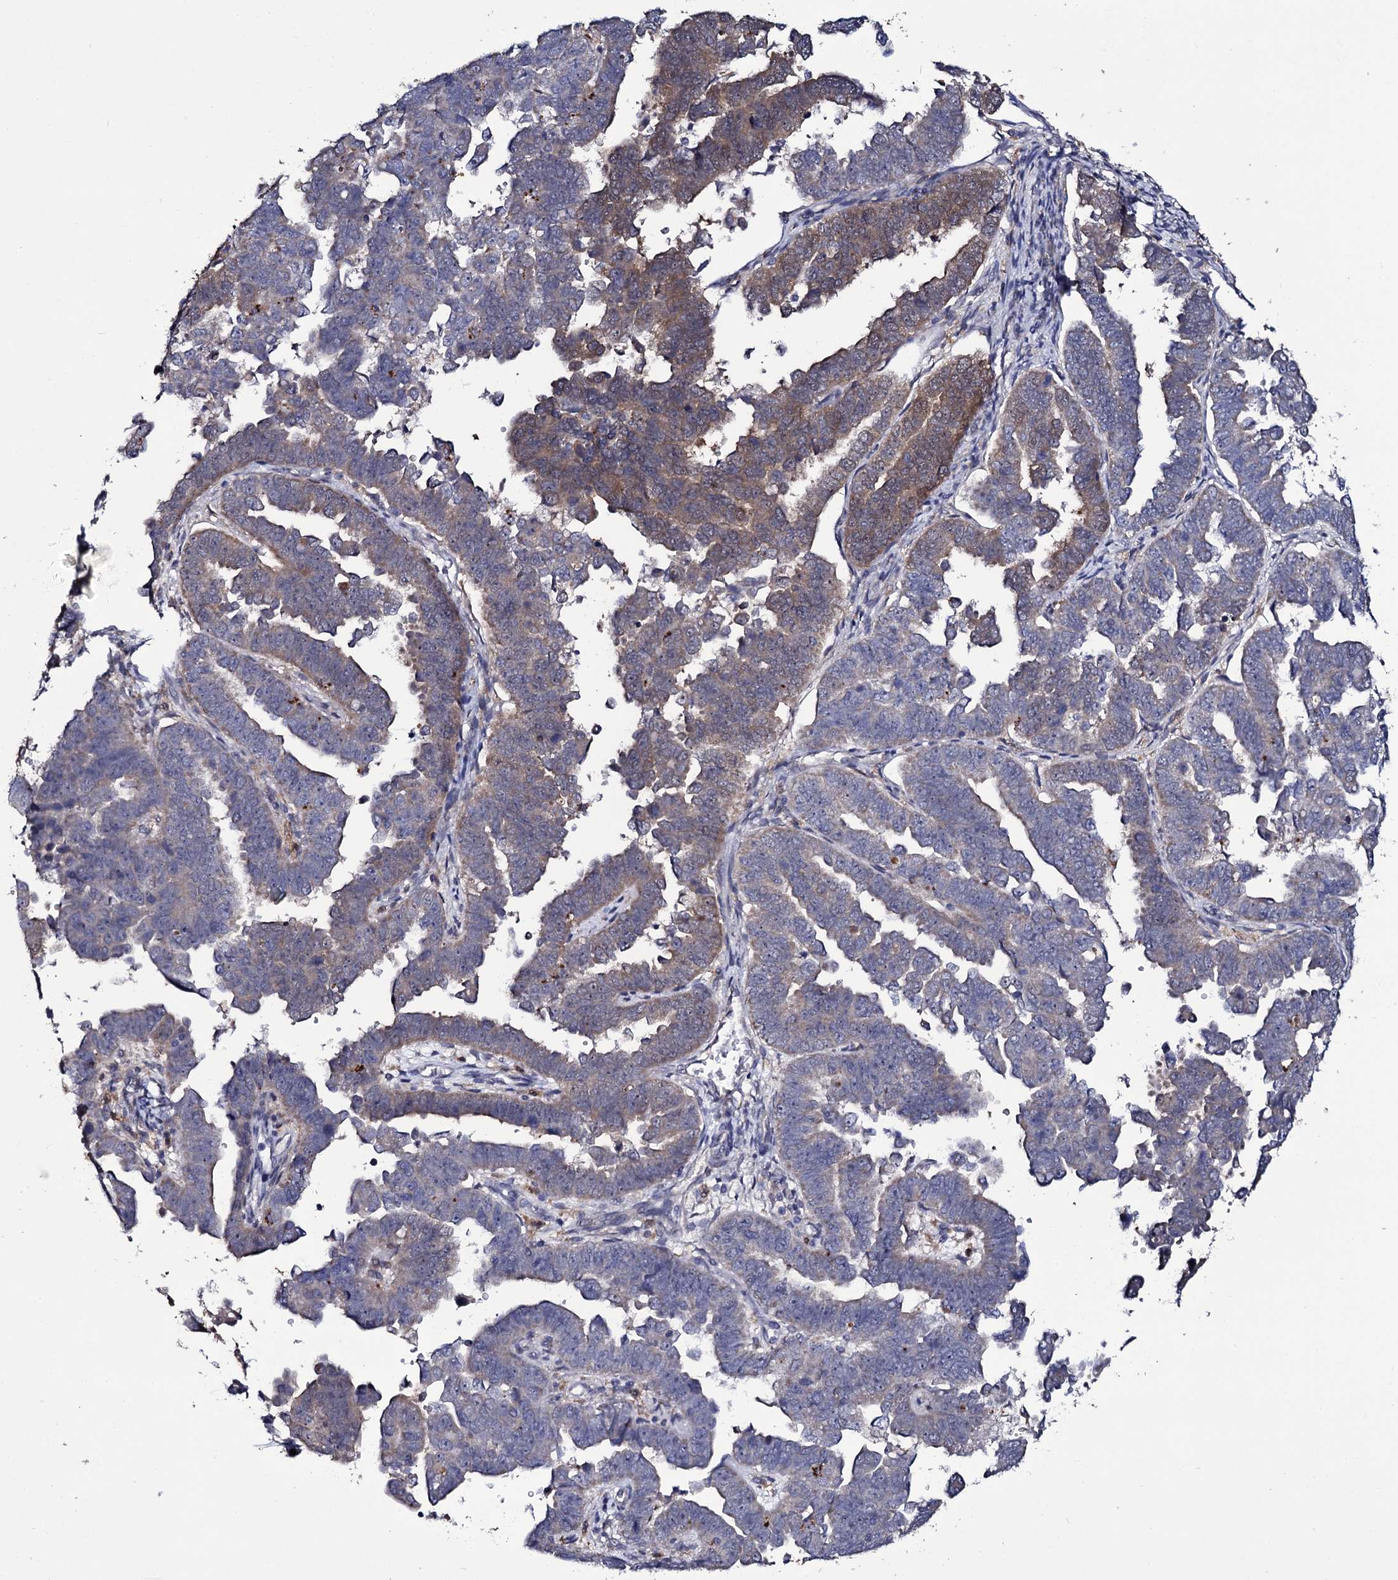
{"staining": {"intensity": "weak", "quantity": "25%-75%", "location": "cytoplasmic/membranous"}, "tissue": "endometrial cancer", "cell_type": "Tumor cells", "image_type": "cancer", "snomed": [{"axis": "morphology", "description": "Adenocarcinoma, NOS"}, {"axis": "topography", "description": "Endometrium"}], "caption": "Human endometrial adenocarcinoma stained with a brown dye displays weak cytoplasmic/membranous positive positivity in about 25%-75% of tumor cells.", "gene": "CRYL1", "patient": {"sex": "female", "age": 75}}